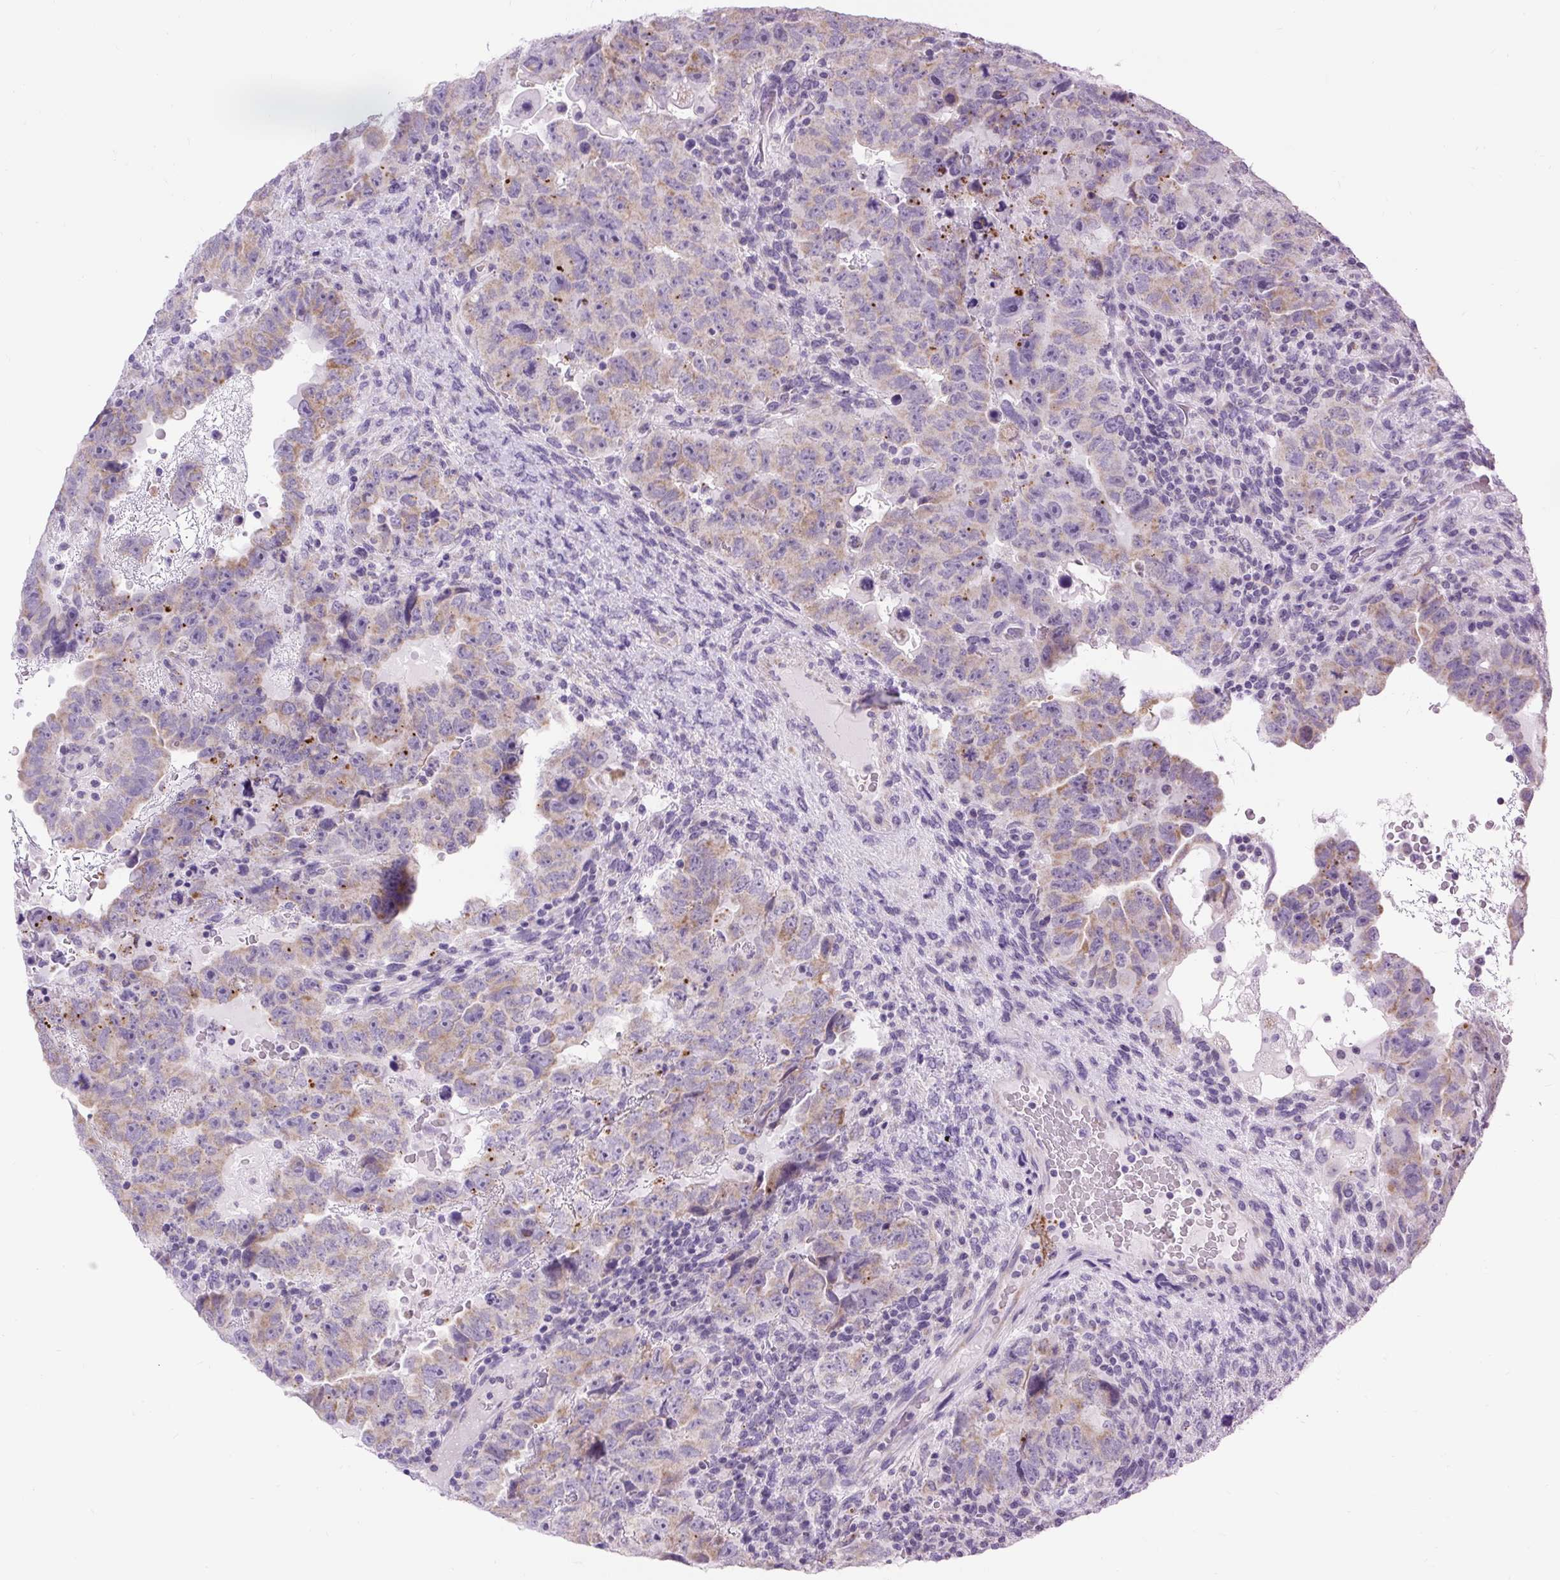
{"staining": {"intensity": "weak", "quantity": ">75%", "location": "cytoplasmic/membranous"}, "tissue": "testis cancer", "cell_type": "Tumor cells", "image_type": "cancer", "snomed": [{"axis": "morphology", "description": "Carcinoma, Embryonal, NOS"}, {"axis": "topography", "description": "Testis"}], "caption": "A brown stain shows weak cytoplasmic/membranous expression of a protein in human testis embryonal carcinoma tumor cells.", "gene": "RNASE10", "patient": {"sex": "male", "age": 24}}